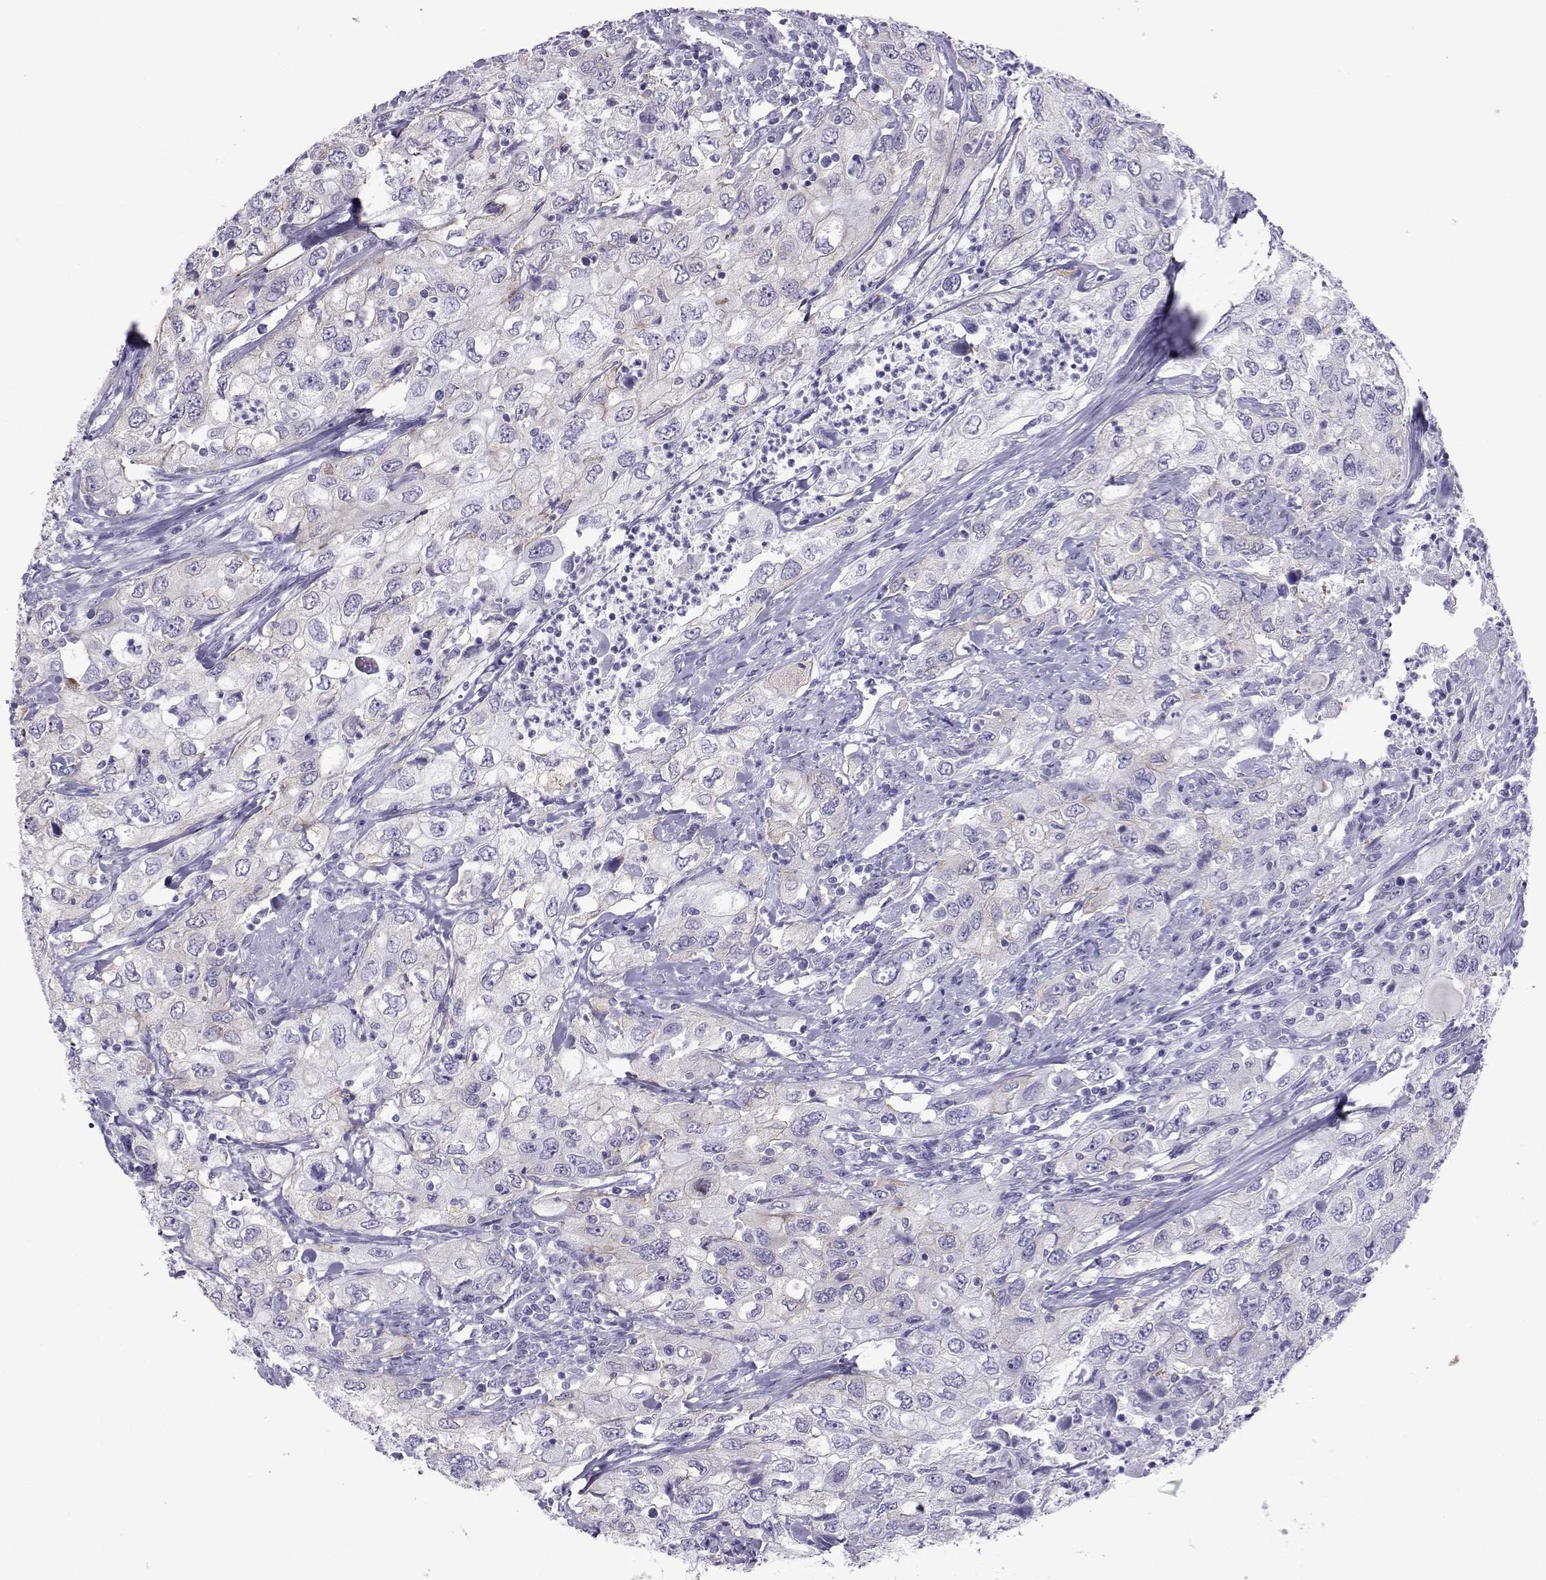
{"staining": {"intensity": "weak", "quantity": "<25%", "location": "cytoplasmic/membranous"}, "tissue": "urothelial cancer", "cell_type": "Tumor cells", "image_type": "cancer", "snomed": [{"axis": "morphology", "description": "Urothelial carcinoma, High grade"}, {"axis": "topography", "description": "Urinary bladder"}], "caption": "High-grade urothelial carcinoma was stained to show a protein in brown. There is no significant staining in tumor cells. (DAB immunohistochemistry with hematoxylin counter stain).", "gene": "COL22A1", "patient": {"sex": "male", "age": 76}}